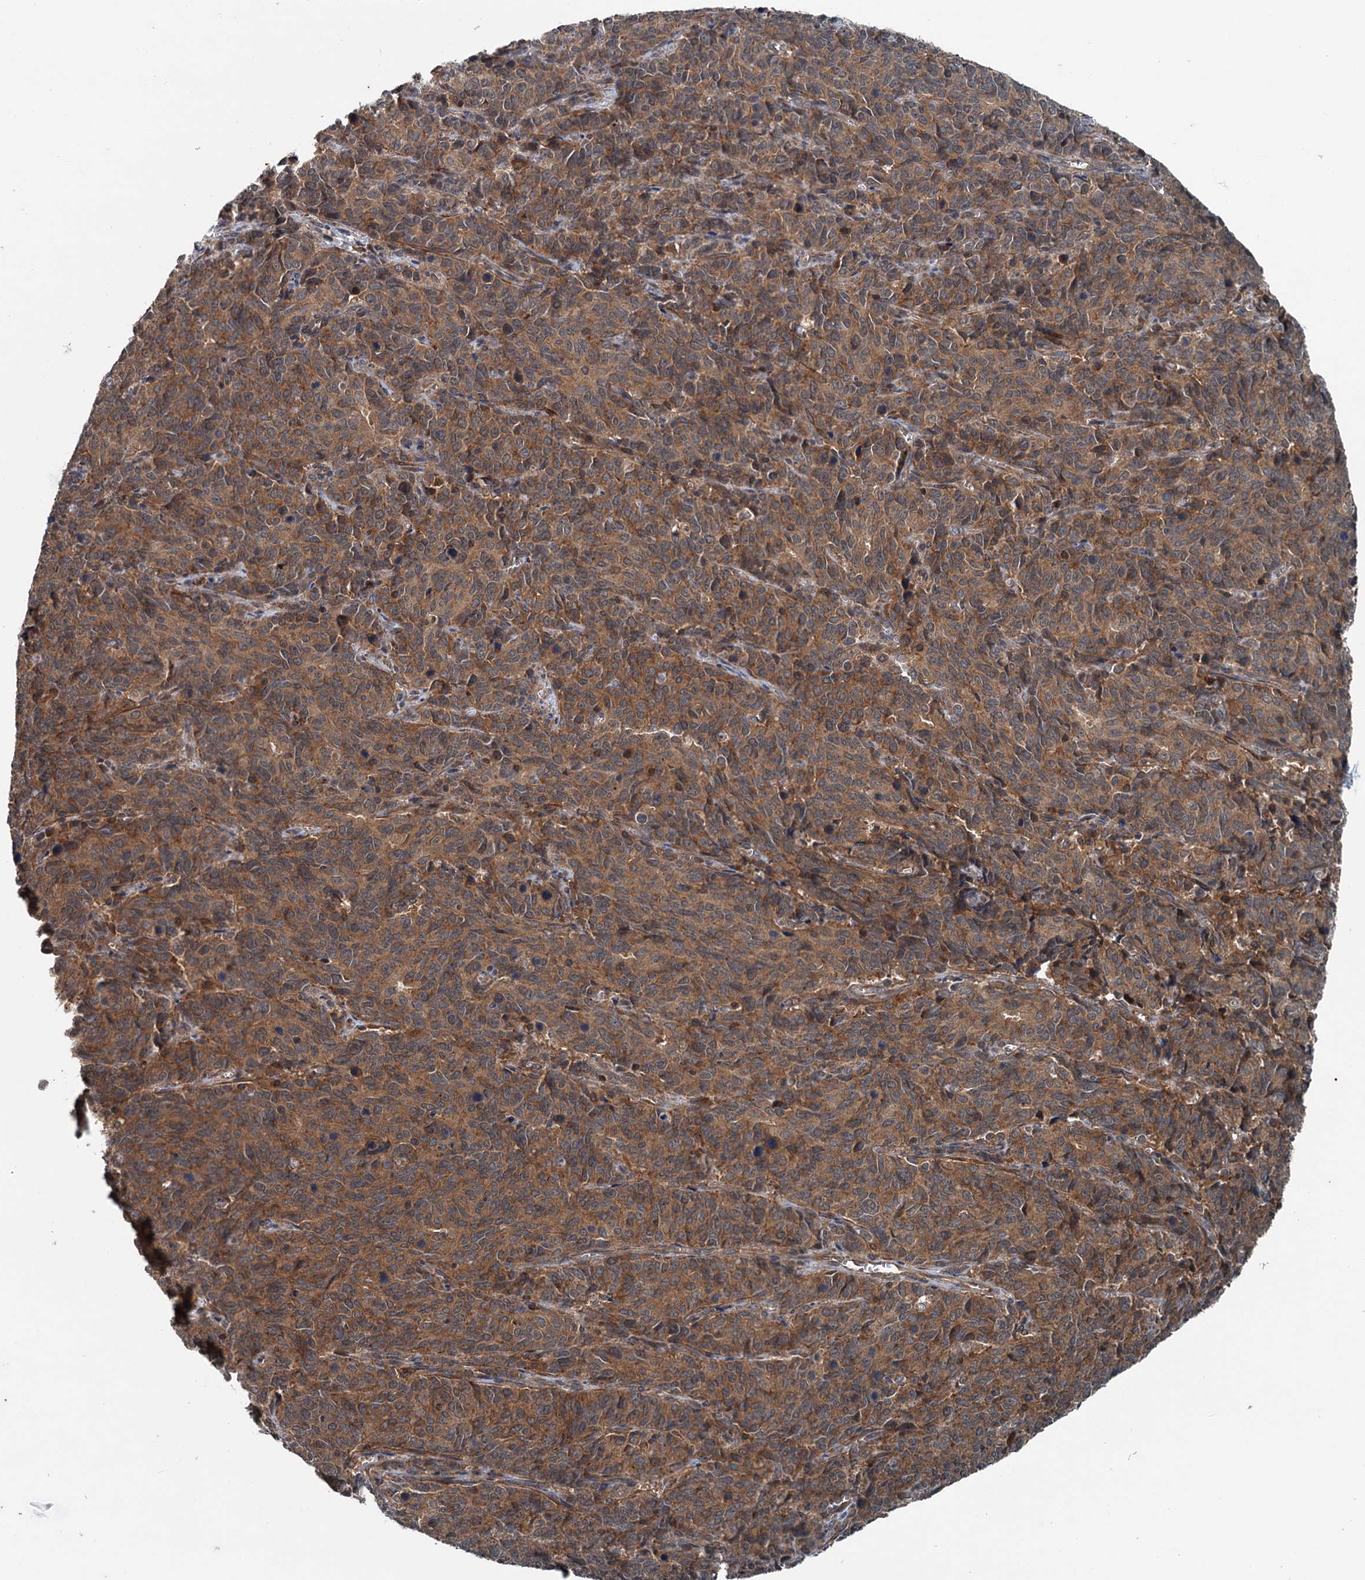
{"staining": {"intensity": "moderate", "quantity": ">75%", "location": "cytoplasmic/membranous"}, "tissue": "cervical cancer", "cell_type": "Tumor cells", "image_type": "cancer", "snomed": [{"axis": "morphology", "description": "Squamous cell carcinoma, NOS"}, {"axis": "topography", "description": "Cervix"}], "caption": "A brown stain labels moderate cytoplasmic/membranous staining of a protein in cervical cancer tumor cells.", "gene": "TEDC1", "patient": {"sex": "female", "age": 60}}